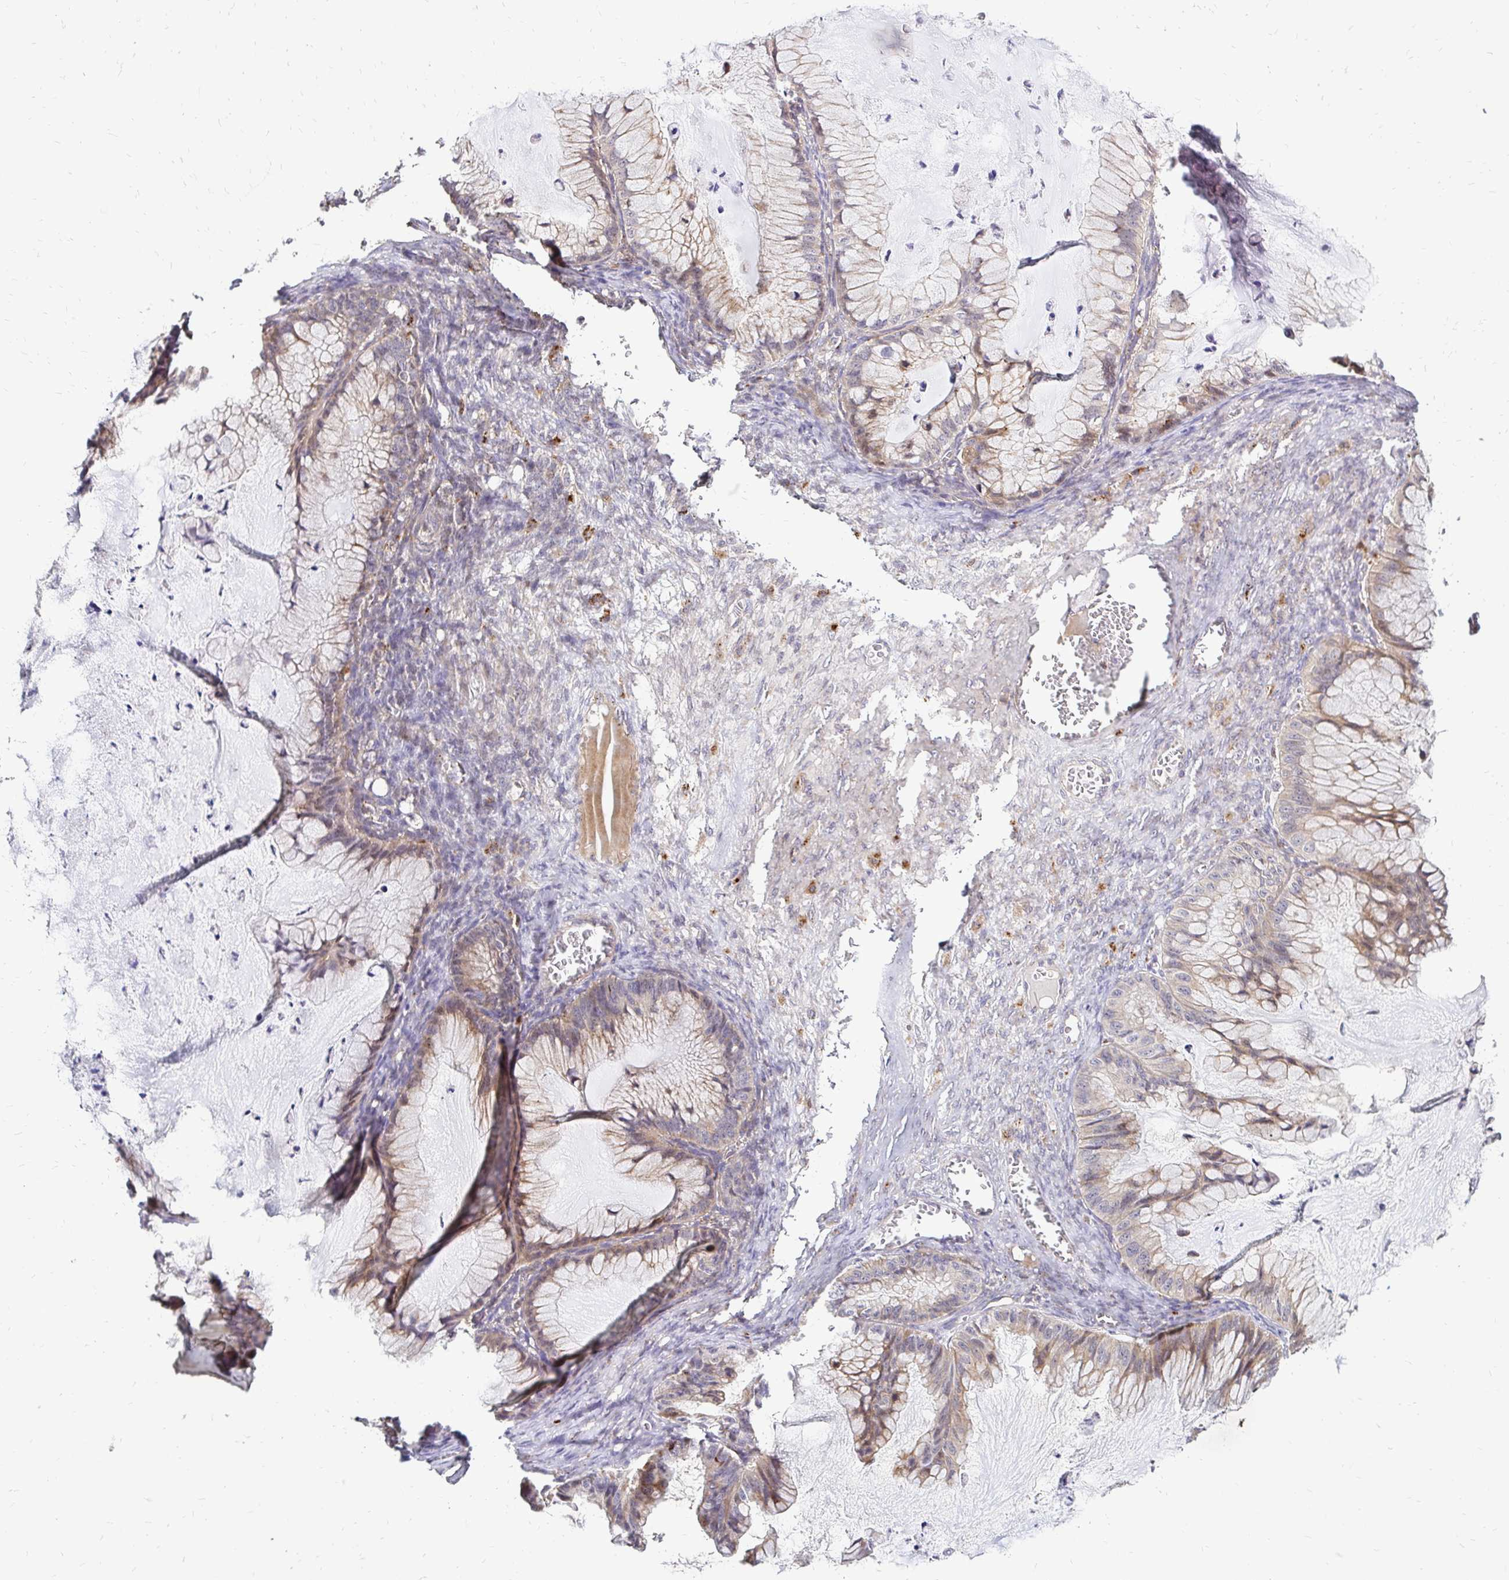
{"staining": {"intensity": "weak", "quantity": "25%-75%", "location": "cytoplasmic/membranous"}, "tissue": "ovarian cancer", "cell_type": "Tumor cells", "image_type": "cancer", "snomed": [{"axis": "morphology", "description": "Cystadenocarcinoma, mucinous, NOS"}, {"axis": "topography", "description": "Ovary"}], "caption": "Human ovarian cancer (mucinous cystadenocarcinoma) stained for a protein (brown) exhibits weak cytoplasmic/membranous positive positivity in approximately 25%-75% of tumor cells.", "gene": "IDUA", "patient": {"sex": "female", "age": 72}}